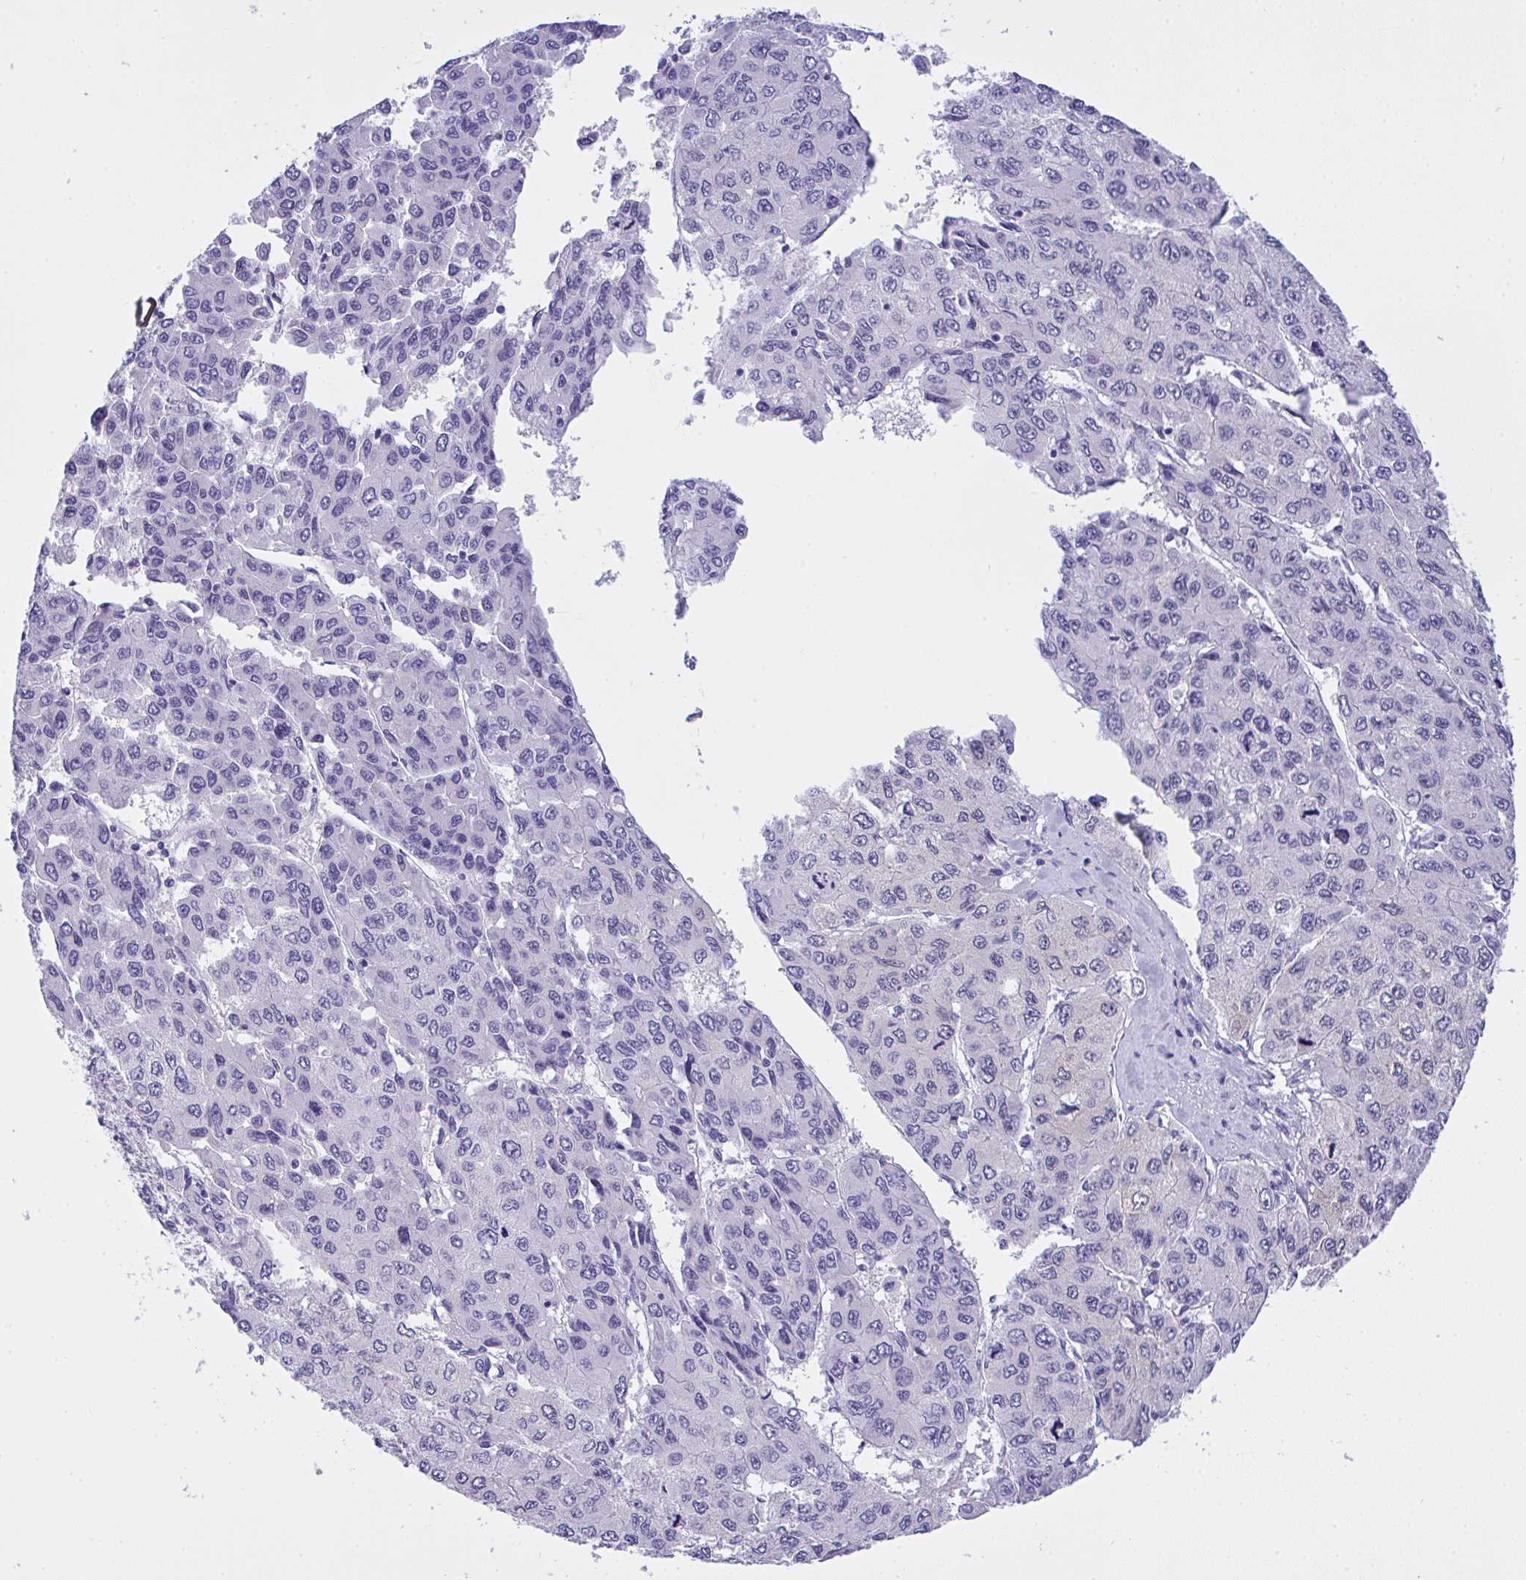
{"staining": {"intensity": "negative", "quantity": "none", "location": "none"}, "tissue": "liver cancer", "cell_type": "Tumor cells", "image_type": "cancer", "snomed": [{"axis": "morphology", "description": "Carcinoma, Hepatocellular, NOS"}, {"axis": "topography", "description": "Liver"}], "caption": "This is an immunohistochemistry (IHC) image of liver cancer (hepatocellular carcinoma). There is no expression in tumor cells.", "gene": "AKR1D1", "patient": {"sex": "female", "age": 66}}